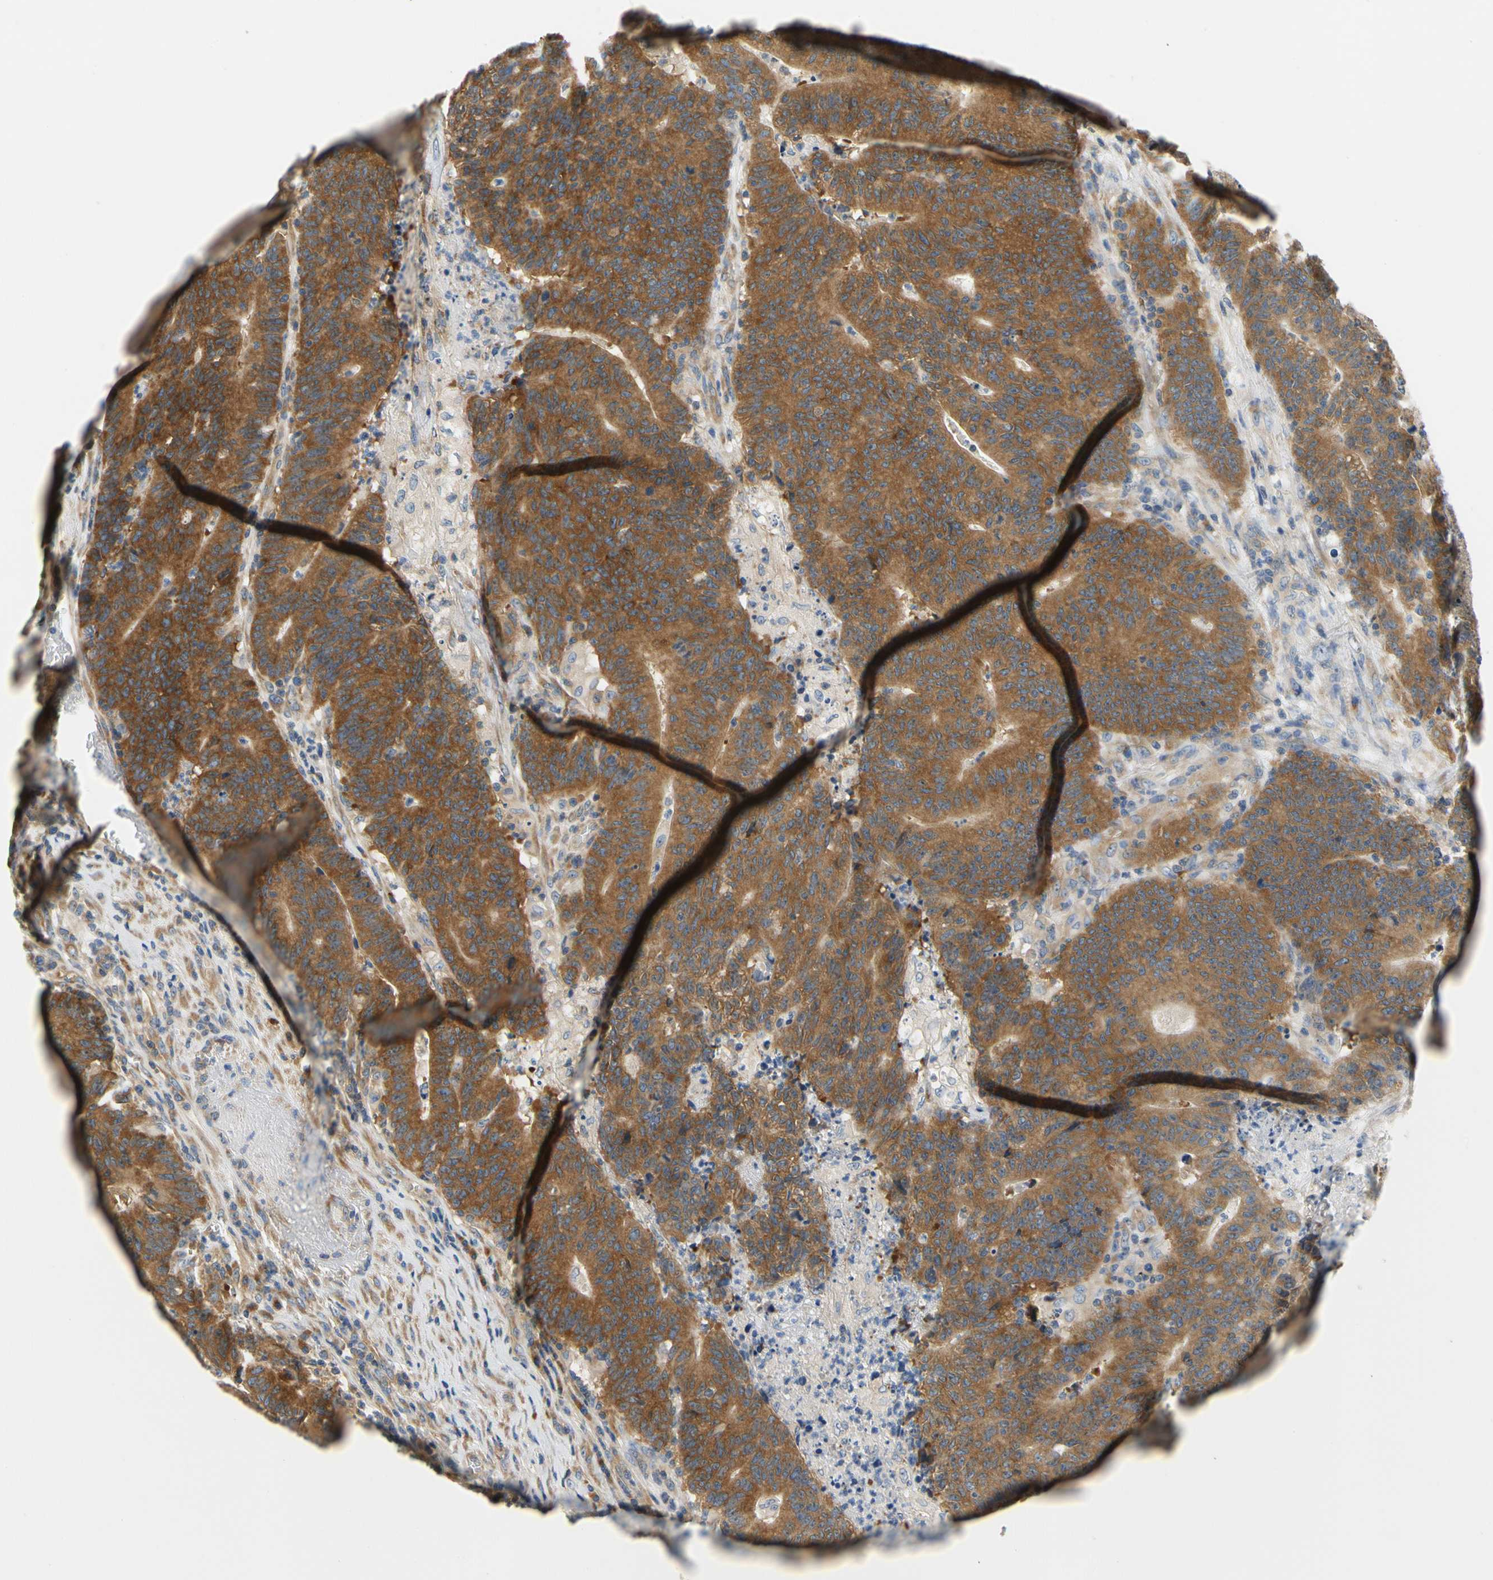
{"staining": {"intensity": "strong", "quantity": ">75%", "location": "cytoplasmic/membranous"}, "tissue": "colorectal cancer", "cell_type": "Tumor cells", "image_type": "cancer", "snomed": [{"axis": "morphology", "description": "Normal tissue, NOS"}, {"axis": "morphology", "description": "Adenocarcinoma, NOS"}, {"axis": "topography", "description": "Colon"}], "caption": "DAB (3,3'-diaminobenzidine) immunohistochemical staining of human adenocarcinoma (colorectal) reveals strong cytoplasmic/membranous protein expression in about >75% of tumor cells.", "gene": "LRRC47", "patient": {"sex": "female", "age": 75}}